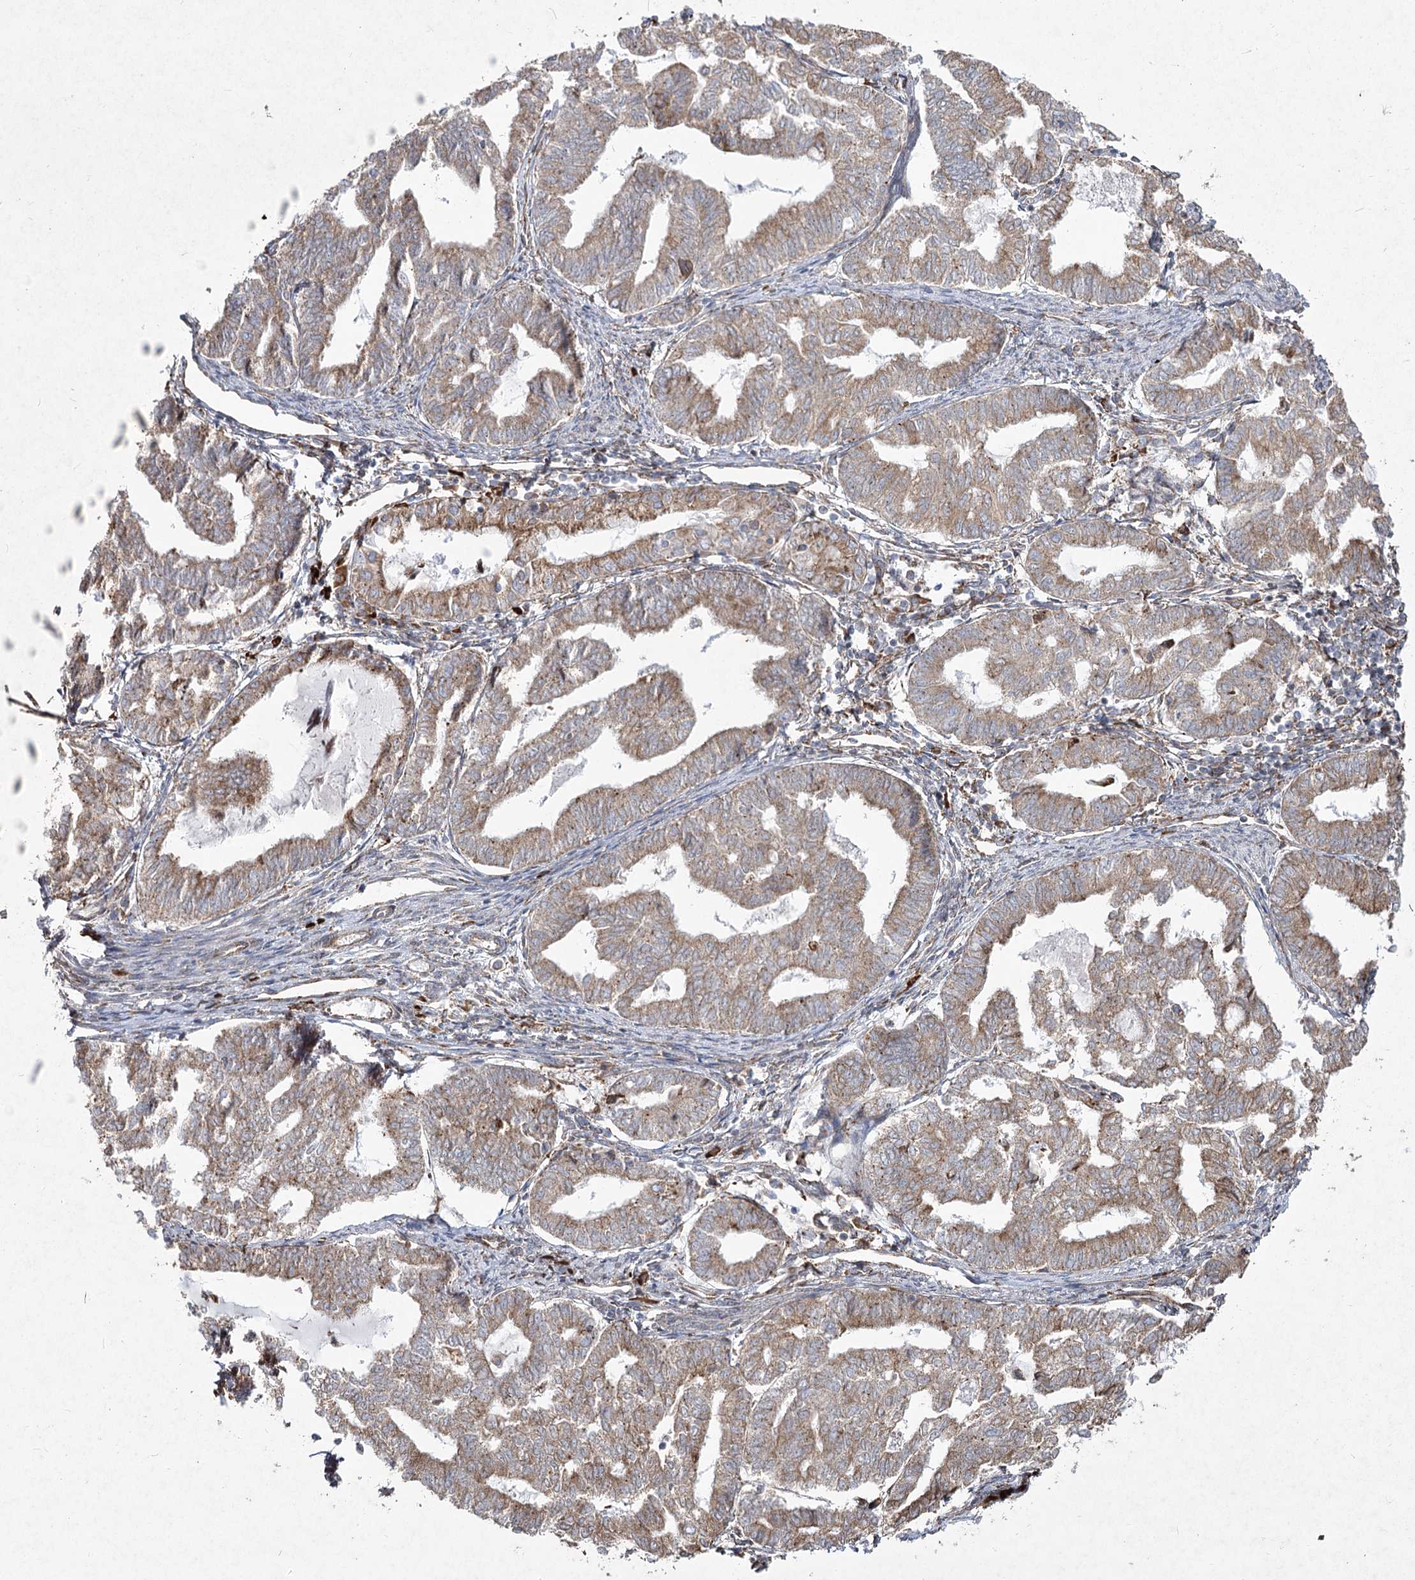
{"staining": {"intensity": "weak", "quantity": ">75%", "location": "cytoplasmic/membranous"}, "tissue": "endometrial cancer", "cell_type": "Tumor cells", "image_type": "cancer", "snomed": [{"axis": "morphology", "description": "Adenocarcinoma, NOS"}, {"axis": "topography", "description": "Endometrium"}], "caption": "Protein expression by immunohistochemistry shows weak cytoplasmic/membranous staining in about >75% of tumor cells in endometrial cancer (adenocarcinoma).", "gene": "NHLRC2", "patient": {"sex": "female", "age": 79}}